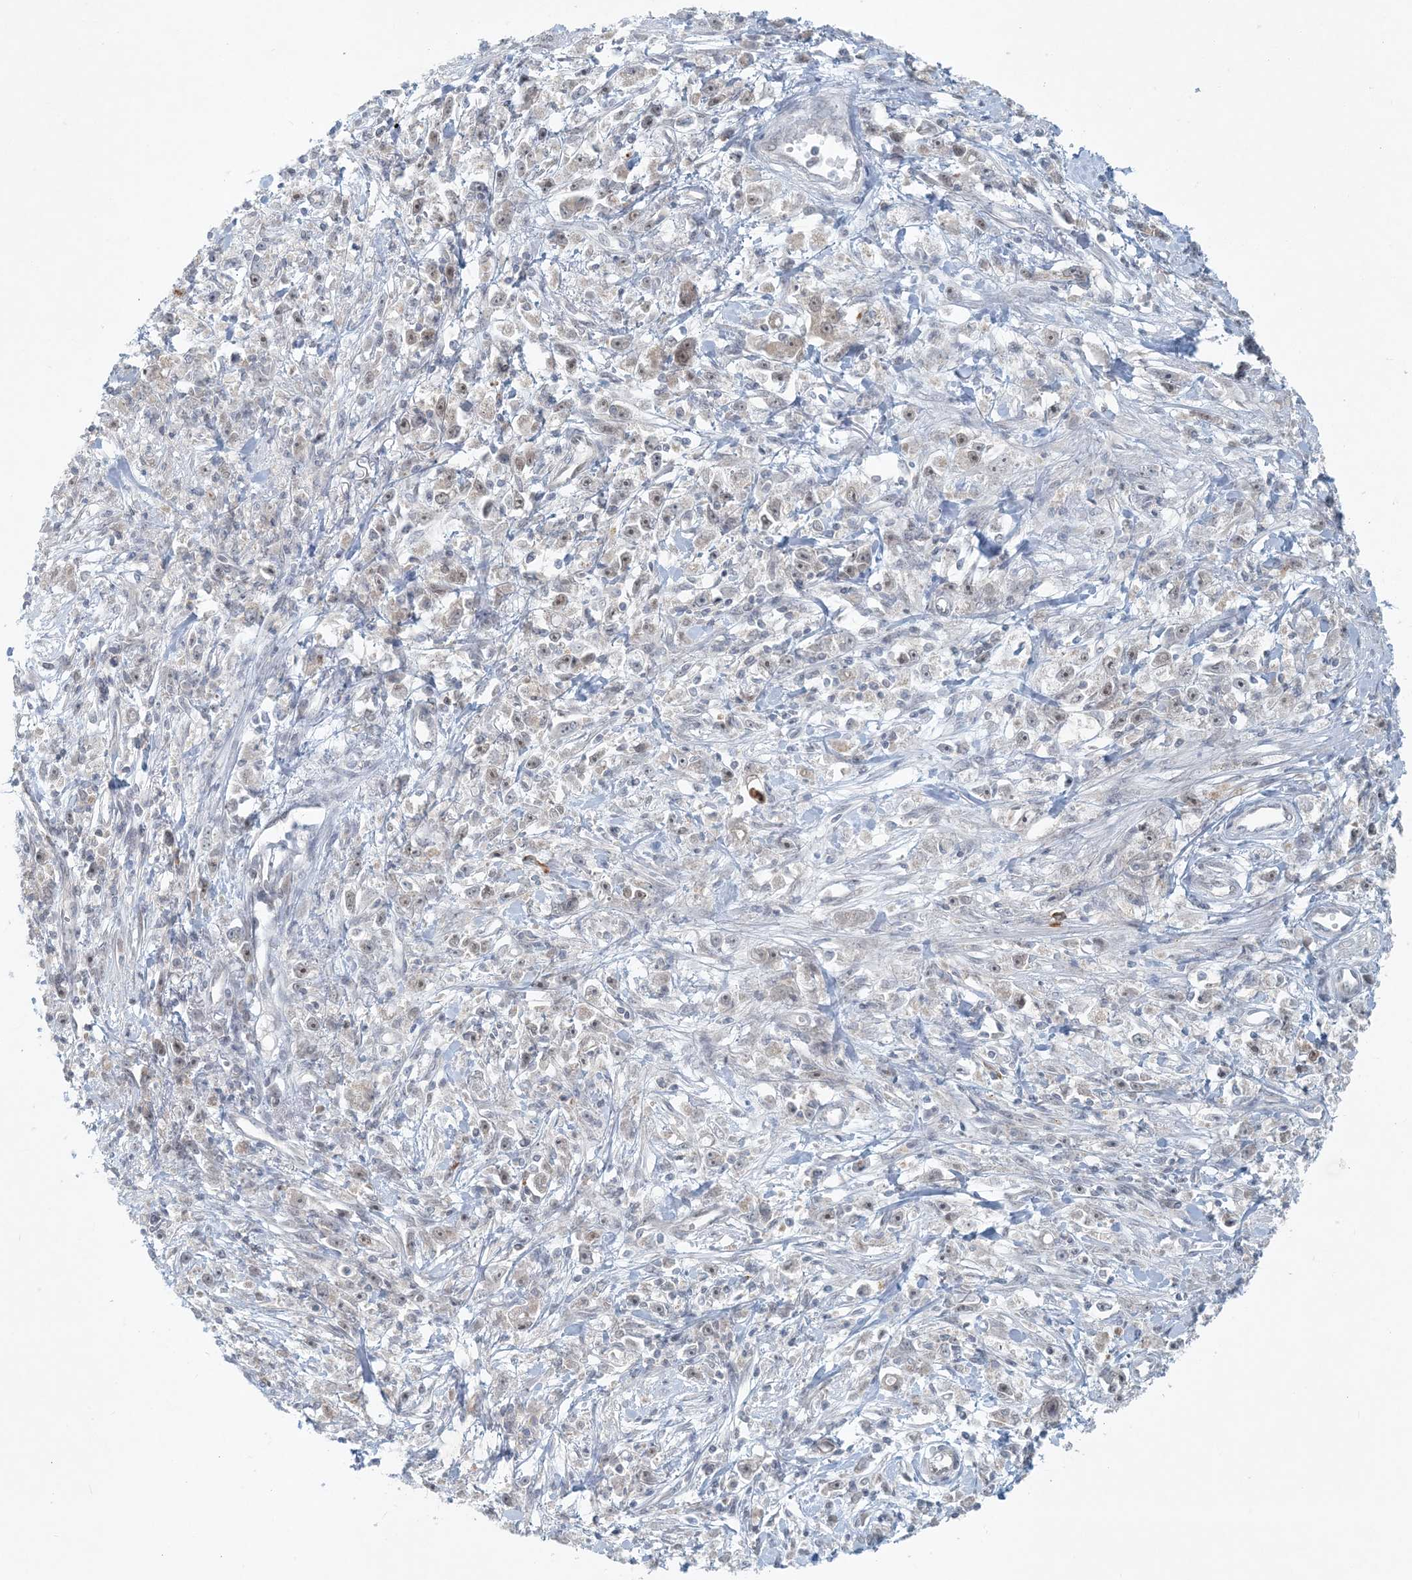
{"staining": {"intensity": "negative", "quantity": "none", "location": "none"}, "tissue": "stomach cancer", "cell_type": "Tumor cells", "image_type": "cancer", "snomed": [{"axis": "morphology", "description": "Adenocarcinoma, NOS"}, {"axis": "topography", "description": "Stomach"}], "caption": "Tumor cells are negative for protein expression in human stomach cancer. The staining was performed using DAB (3,3'-diaminobenzidine) to visualize the protein expression in brown, while the nuclei were stained in blue with hematoxylin (Magnification: 20x).", "gene": "OBI1", "patient": {"sex": "female", "age": 59}}